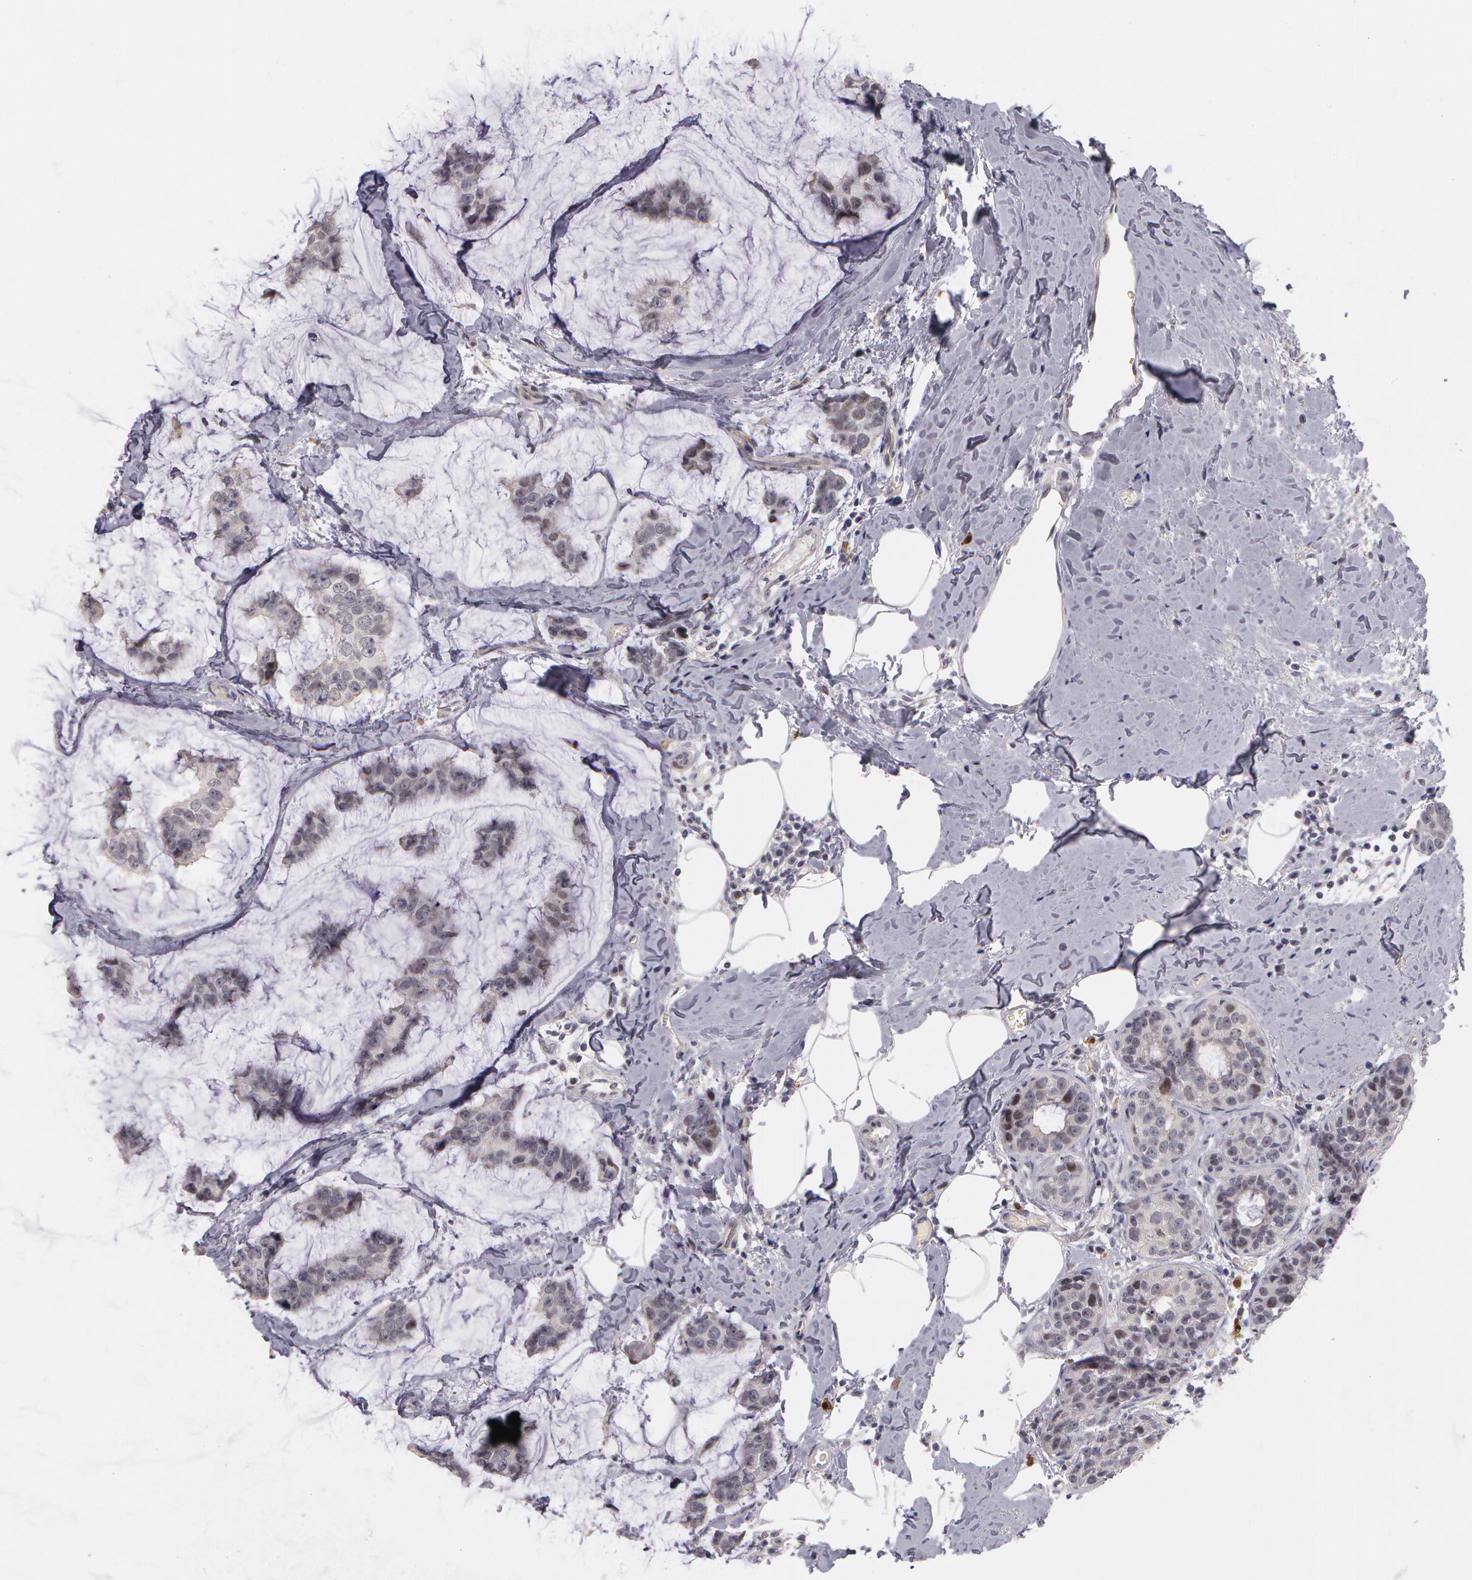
{"staining": {"intensity": "weak", "quantity": "<25%", "location": "nuclear"}, "tissue": "breast cancer", "cell_type": "Tumor cells", "image_type": "cancer", "snomed": [{"axis": "morphology", "description": "Normal tissue, NOS"}, {"axis": "morphology", "description": "Duct carcinoma"}, {"axis": "topography", "description": "Breast"}], "caption": "Histopathology image shows no protein staining in tumor cells of breast cancer (invasive ductal carcinoma) tissue. Nuclei are stained in blue.", "gene": "PRICKLE1", "patient": {"sex": "female", "age": 50}}